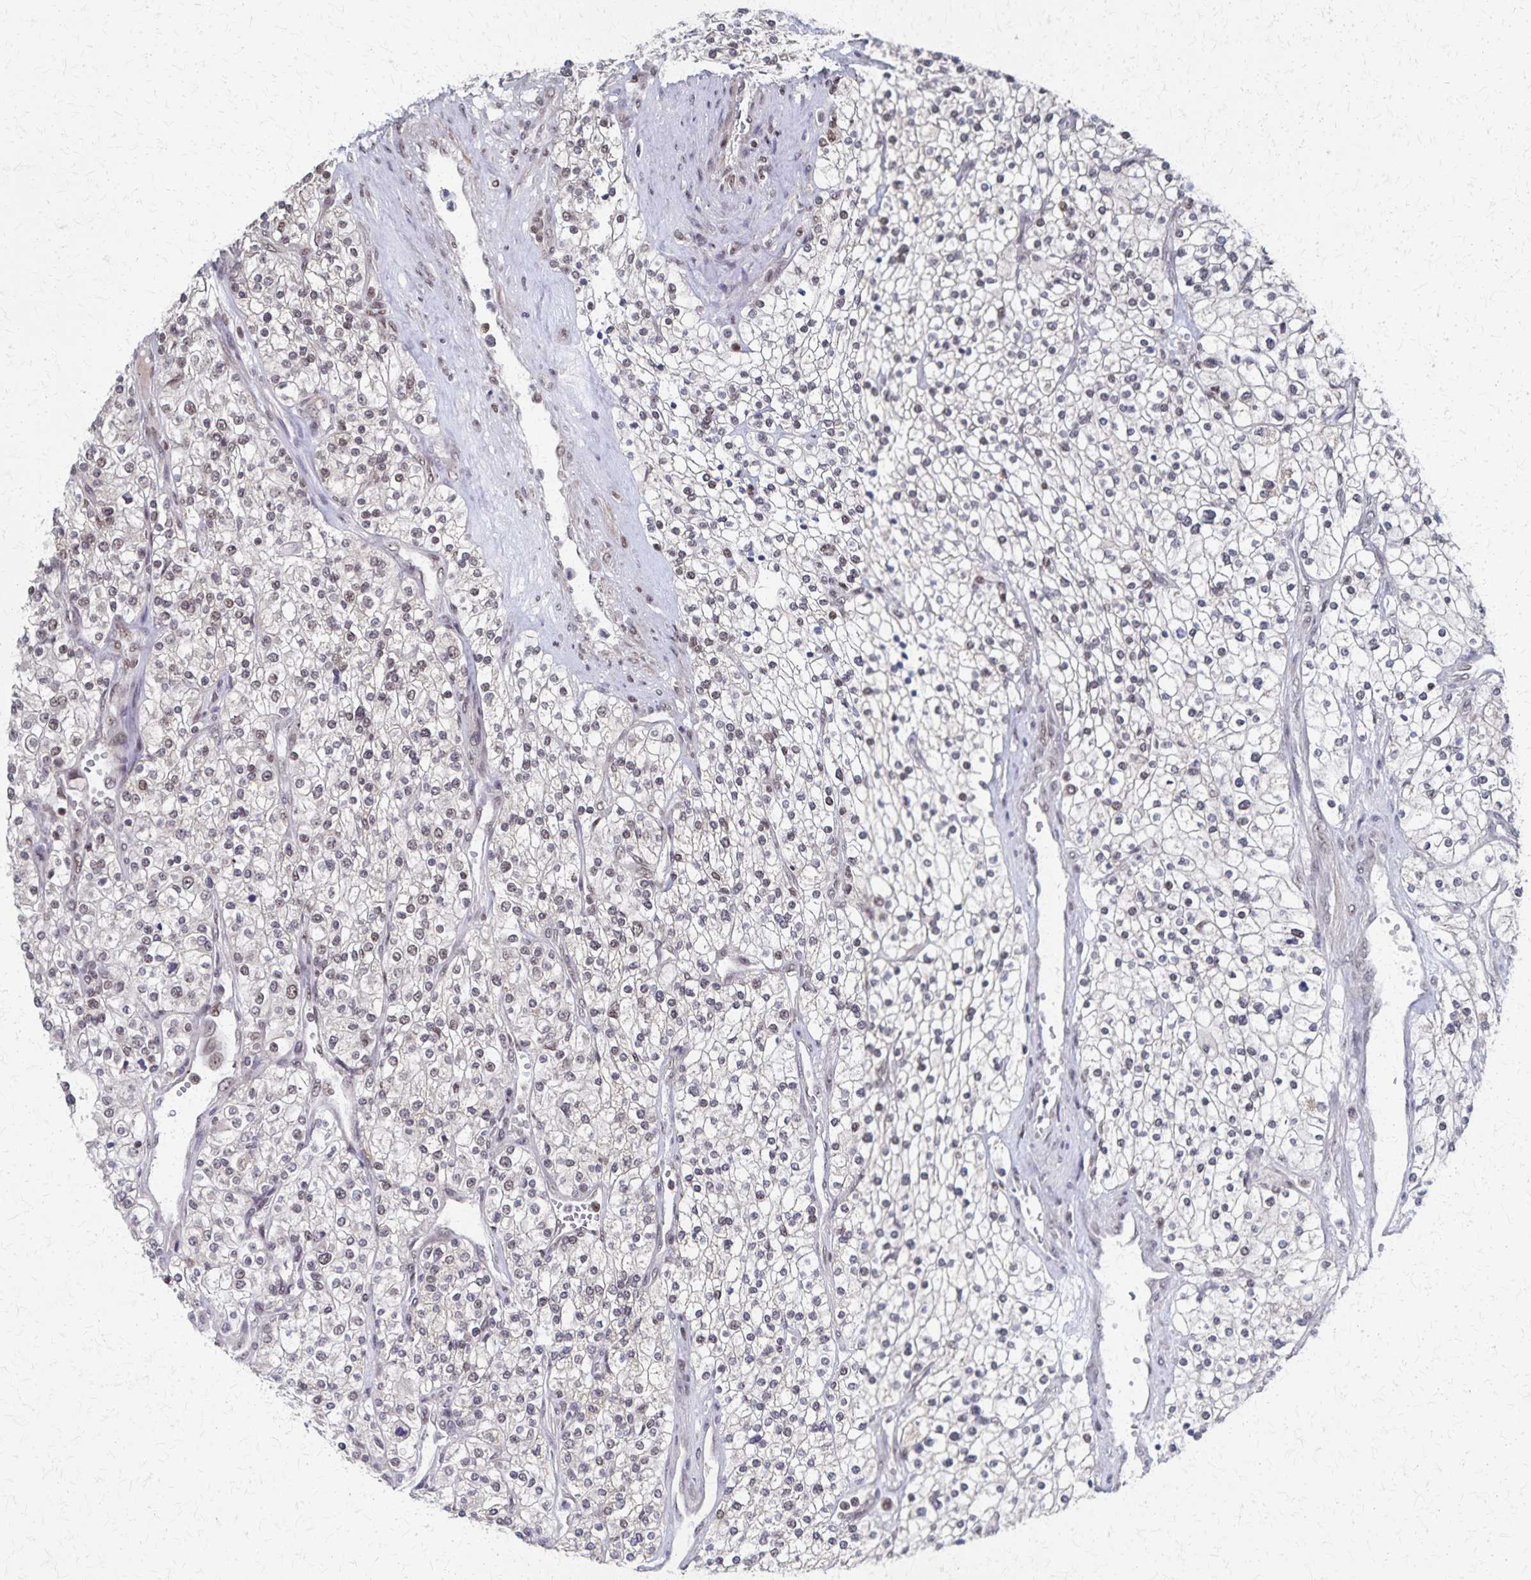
{"staining": {"intensity": "weak", "quantity": "<25%", "location": "nuclear"}, "tissue": "renal cancer", "cell_type": "Tumor cells", "image_type": "cancer", "snomed": [{"axis": "morphology", "description": "Adenocarcinoma, NOS"}, {"axis": "topography", "description": "Kidney"}], "caption": "The photomicrograph shows no staining of tumor cells in renal cancer.", "gene": "GTF2B", "patient": {"sex": "male", "age": 80}}